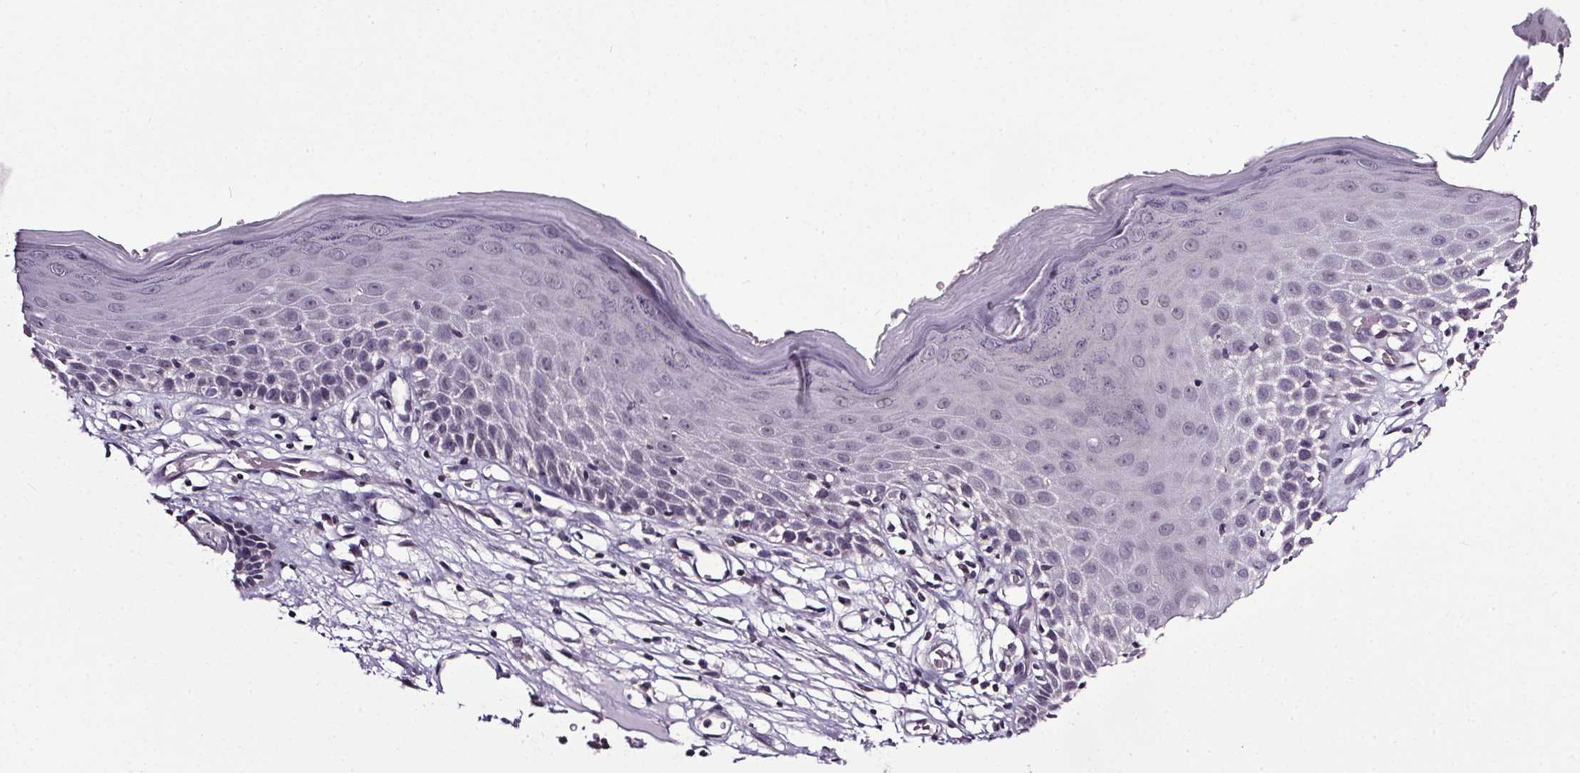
{"staining": {"intensity": "negative", "quantity": "none", "location": "none"}, "tissue": "skin", "cell_type": "Epidermal cells", "image_type": "normal", "snomed": [{"axis": "morphology", "description": "Normal tissue, NOS"}, {"axis": "topography", "description": "Vulva"}], "caption": "Epidermal cells show no significant positivity in benign skin. (DAB (3,3'-diaminobenzidine) immunohistochemistry (IHC) visualized using brightfield microscopy, high magnification).", "gene": "NKX6", "patient": {"sex": "female", "age": 68}}